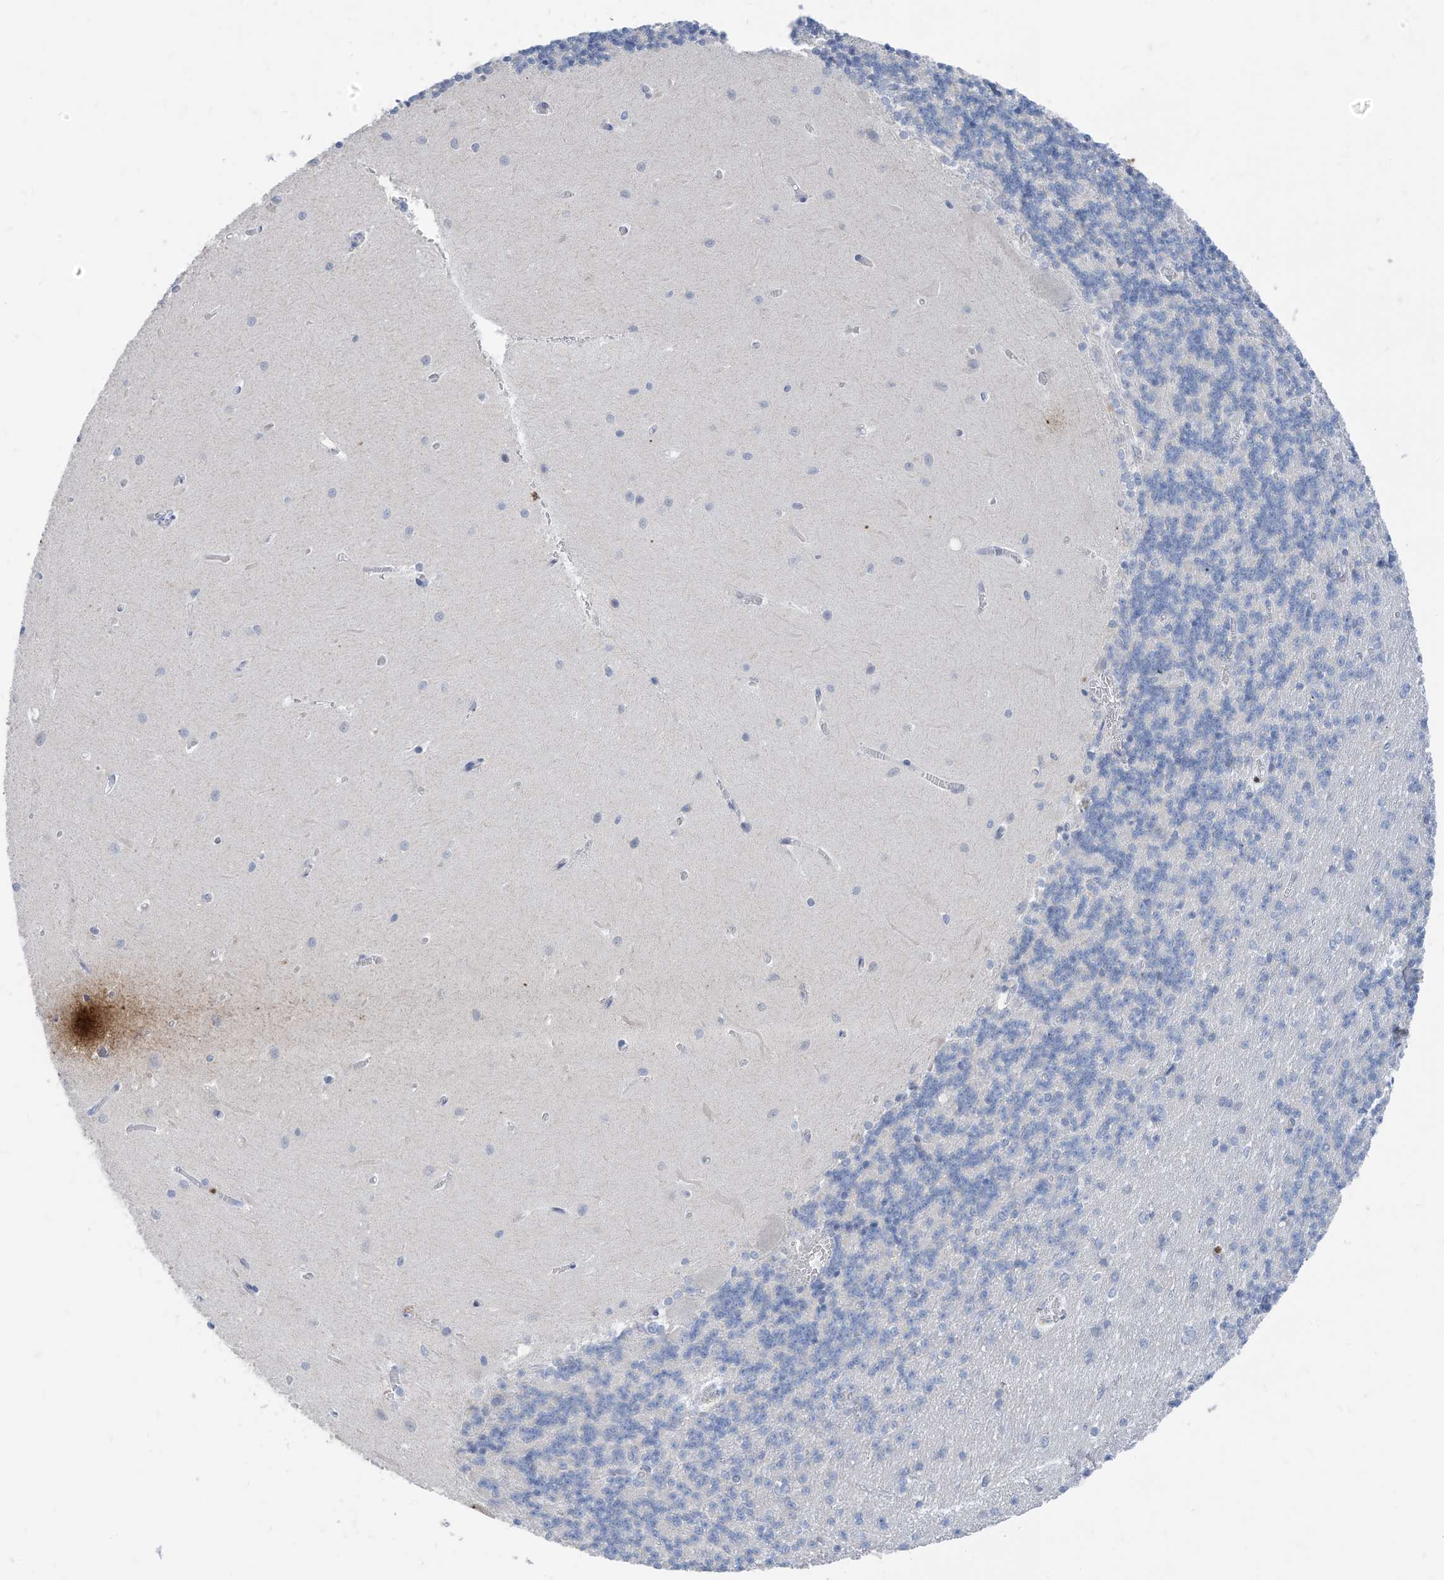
{"staining": {"intensity": "negative", "quantity": "none", "location": "none"}, "tissue": "cerebellum", "cell_type": "Cells in granular layer", "image_type": "normal", "snomed": [{"axis": "morphology", "description": "Normal tissue, NOS"}, {"axis": "topography", "description": "Cerebellum"}], "caption": "Immunohistochemistry (IHC) photomicrograph of normal cerebellum stained for a protein (brown), which shows no positivity in cells in granular layer. (DAB (3,3'-diaminobenzidine) IHC, high magnification).", "gene": "TBX21", "patient": {"sex": "male", "age": 37}}